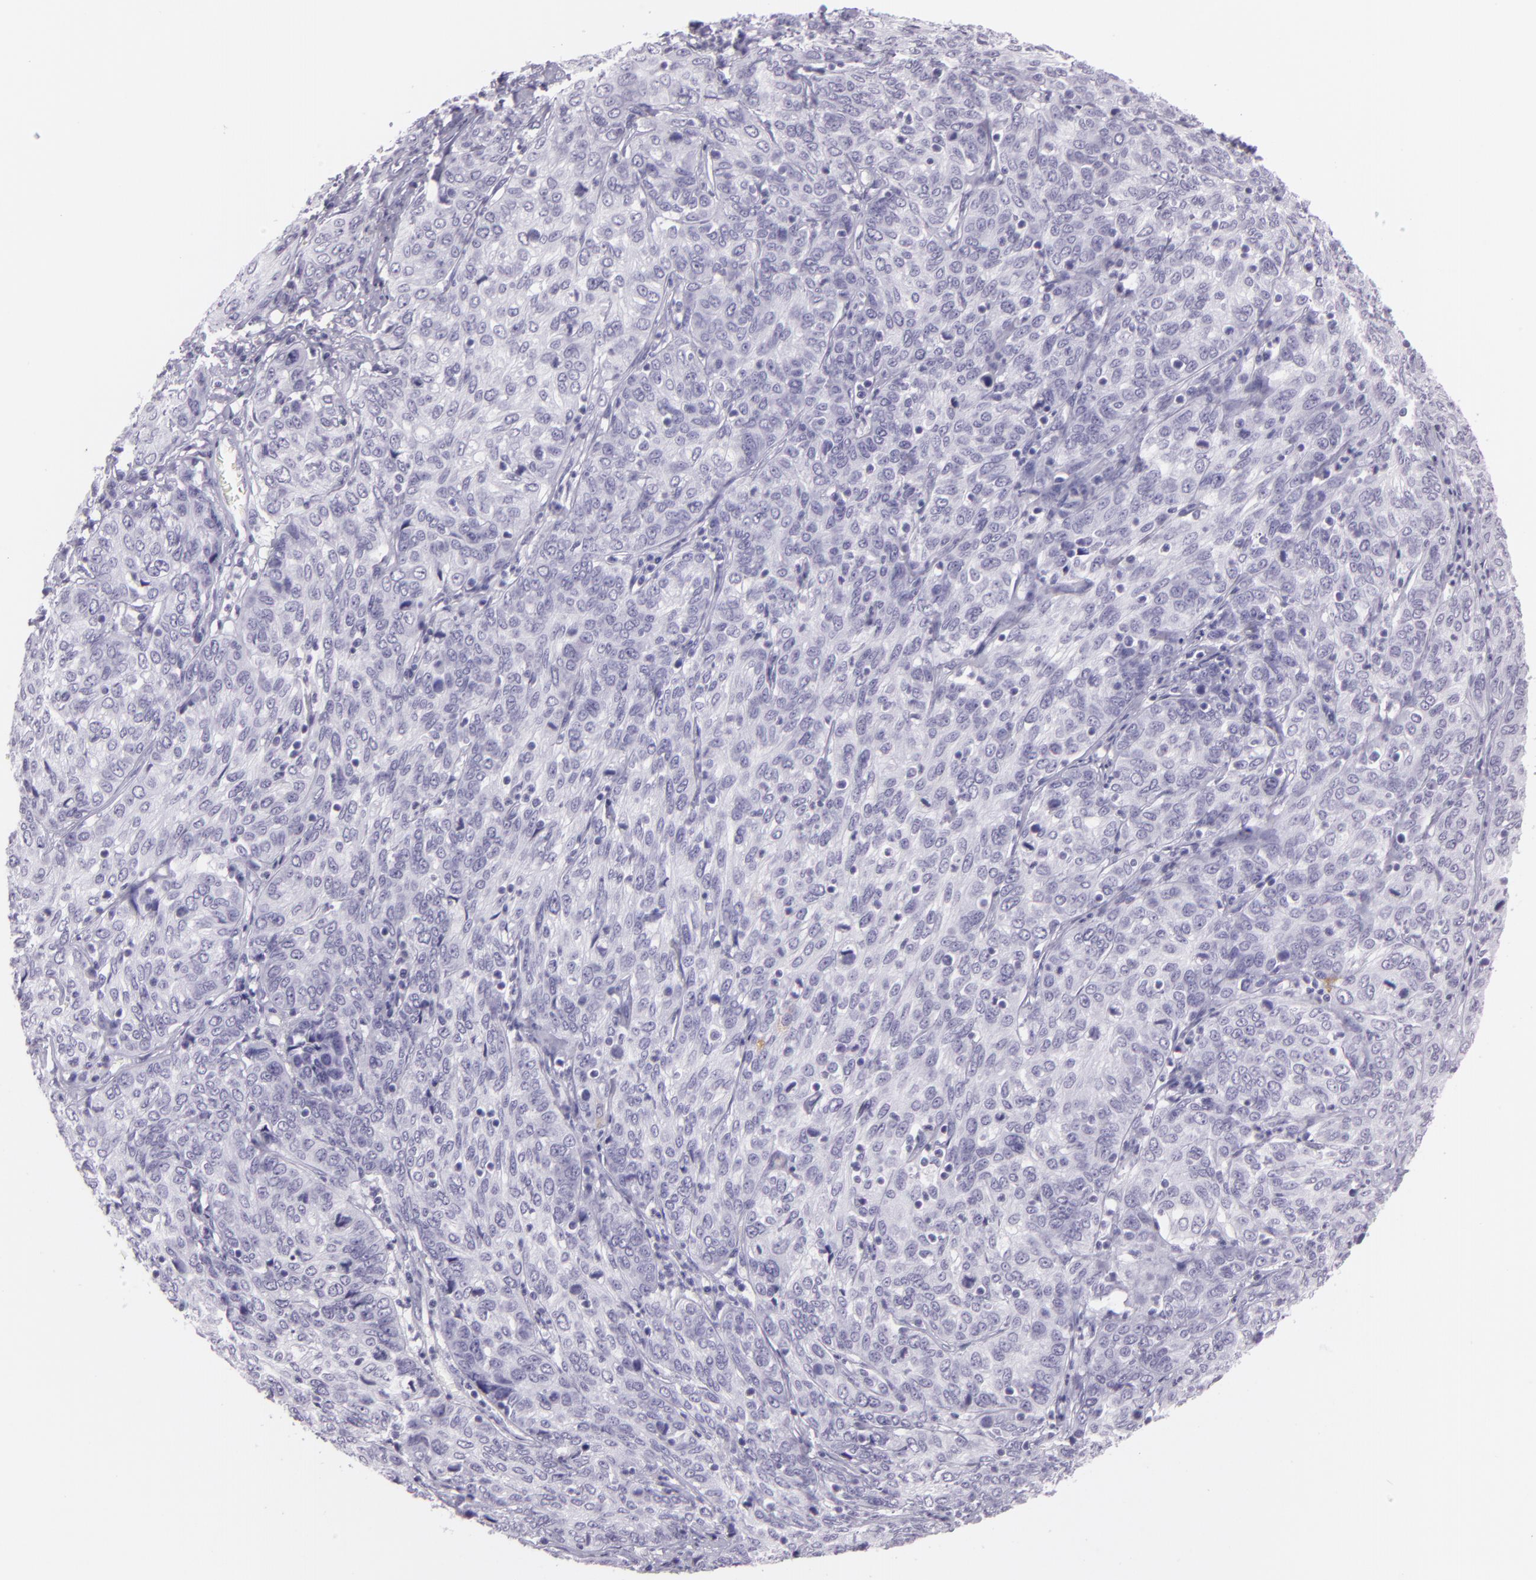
{"staining": {"intensity": "negative", "quantity": "none", "location": "none"}, "tissue": "cervical cancer", "cell_type": "Tumor cells", "image_type": "cancer", "snomed": [{"axis": "morphology", "description": "Squamous cell carcinoma, NOS"}, {"axis": "topography", "description": "Cervix"}], "caption": "There is no significant expression in tumor cells of cervical cancer. The staining was performed using DAB to visualize the protein expression in brown, while the nuclei were stained in blue with hematoxylin (Magnification: 20x).", "gene": "MUC6", "patient": {"sex": "female", "age": 38}}